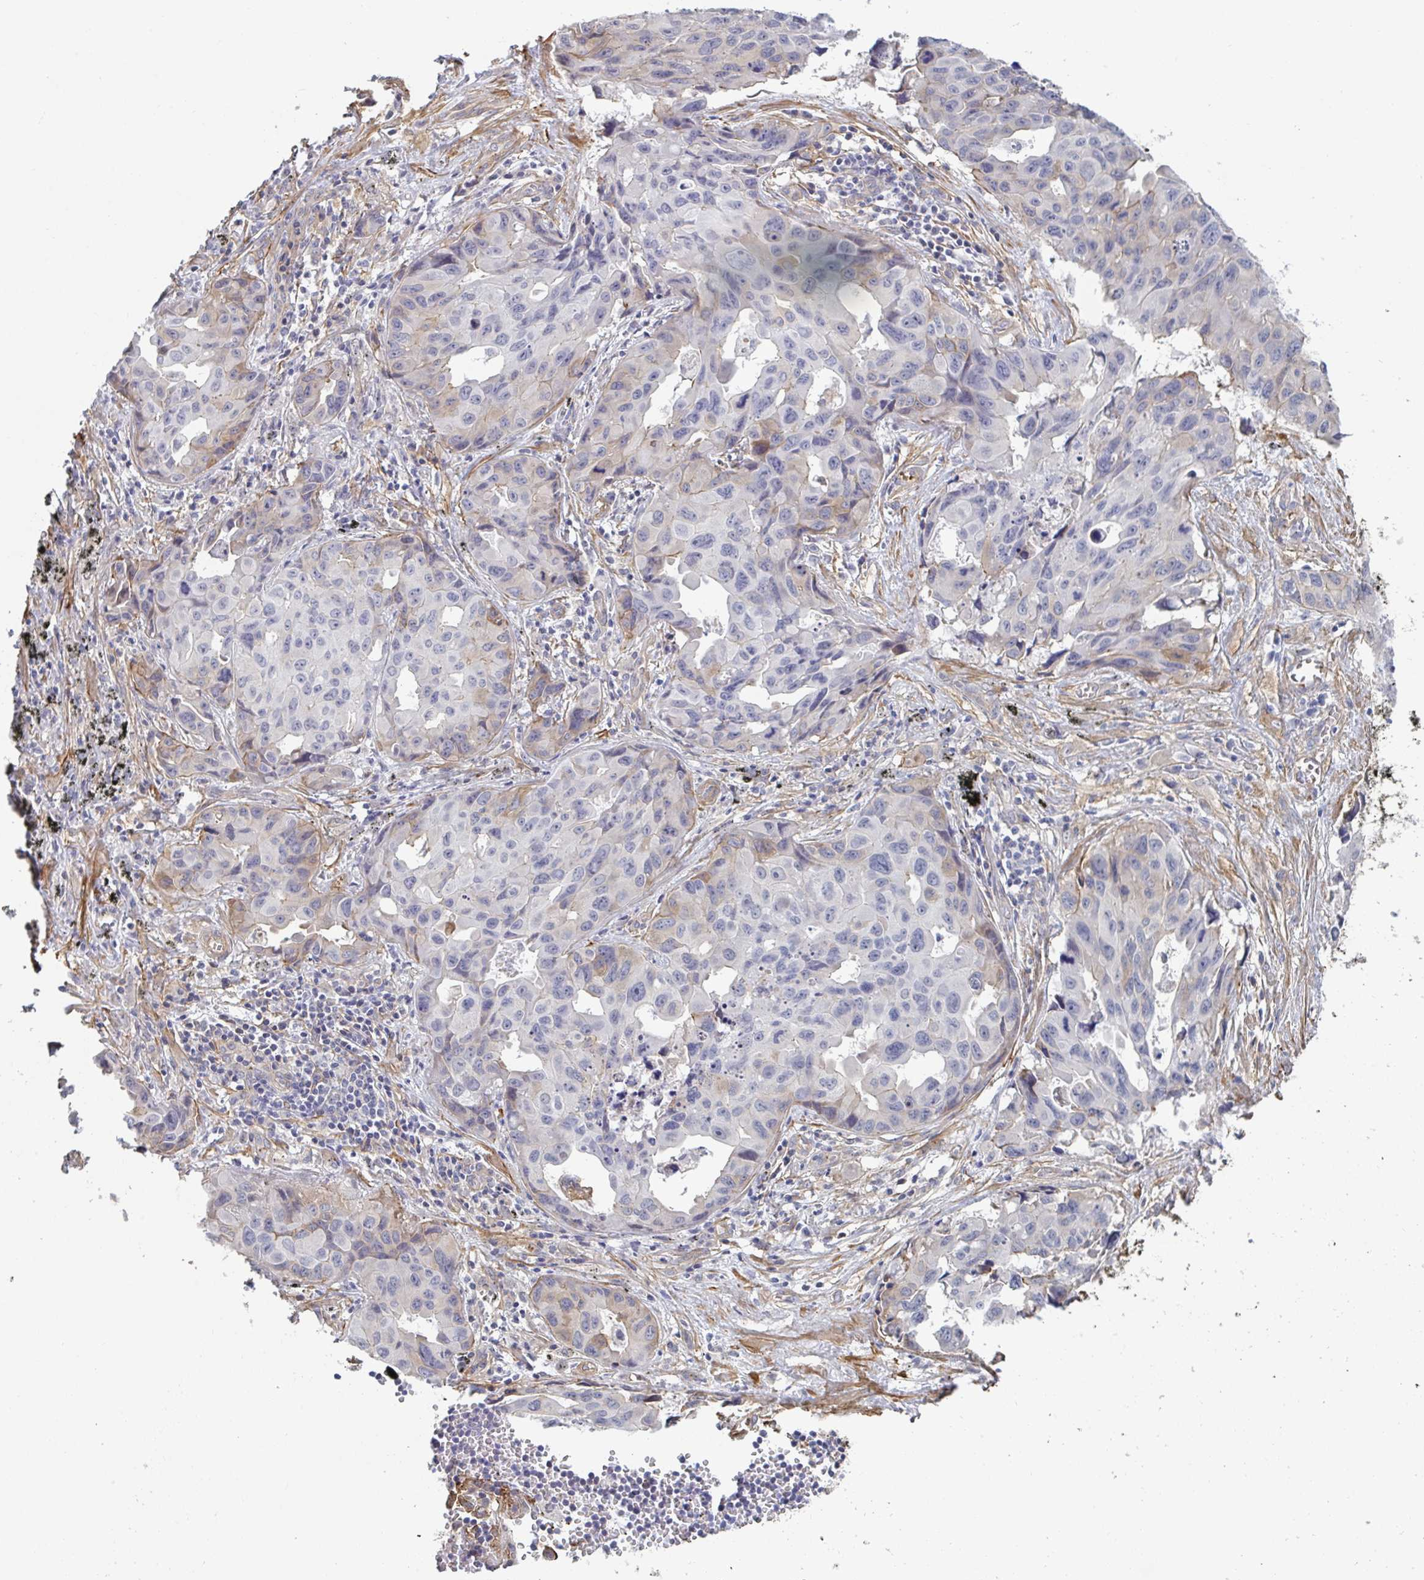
{"staining": {"intensity": "weak", "quantity": "<25%", "location": "cytoplasmic/membranous"}, "tissue": "lung cancer", "cell_type": "Tumor cells", "image_type": "cancer", "snomed": [{"axis": "morphology", "description": "Adenocarcinoma, NOS"}, {"axis": "topography", "description": "Lymph node"}, {"axis": "topography", "description": "Lung"}], "caption": "This is a photomicrograph of IHC staining of lung adenocarcinoma, which shows no positivity in tumor cells.", "gene": "NEURL4", "patient": {"sex": "male", "age": 64}}